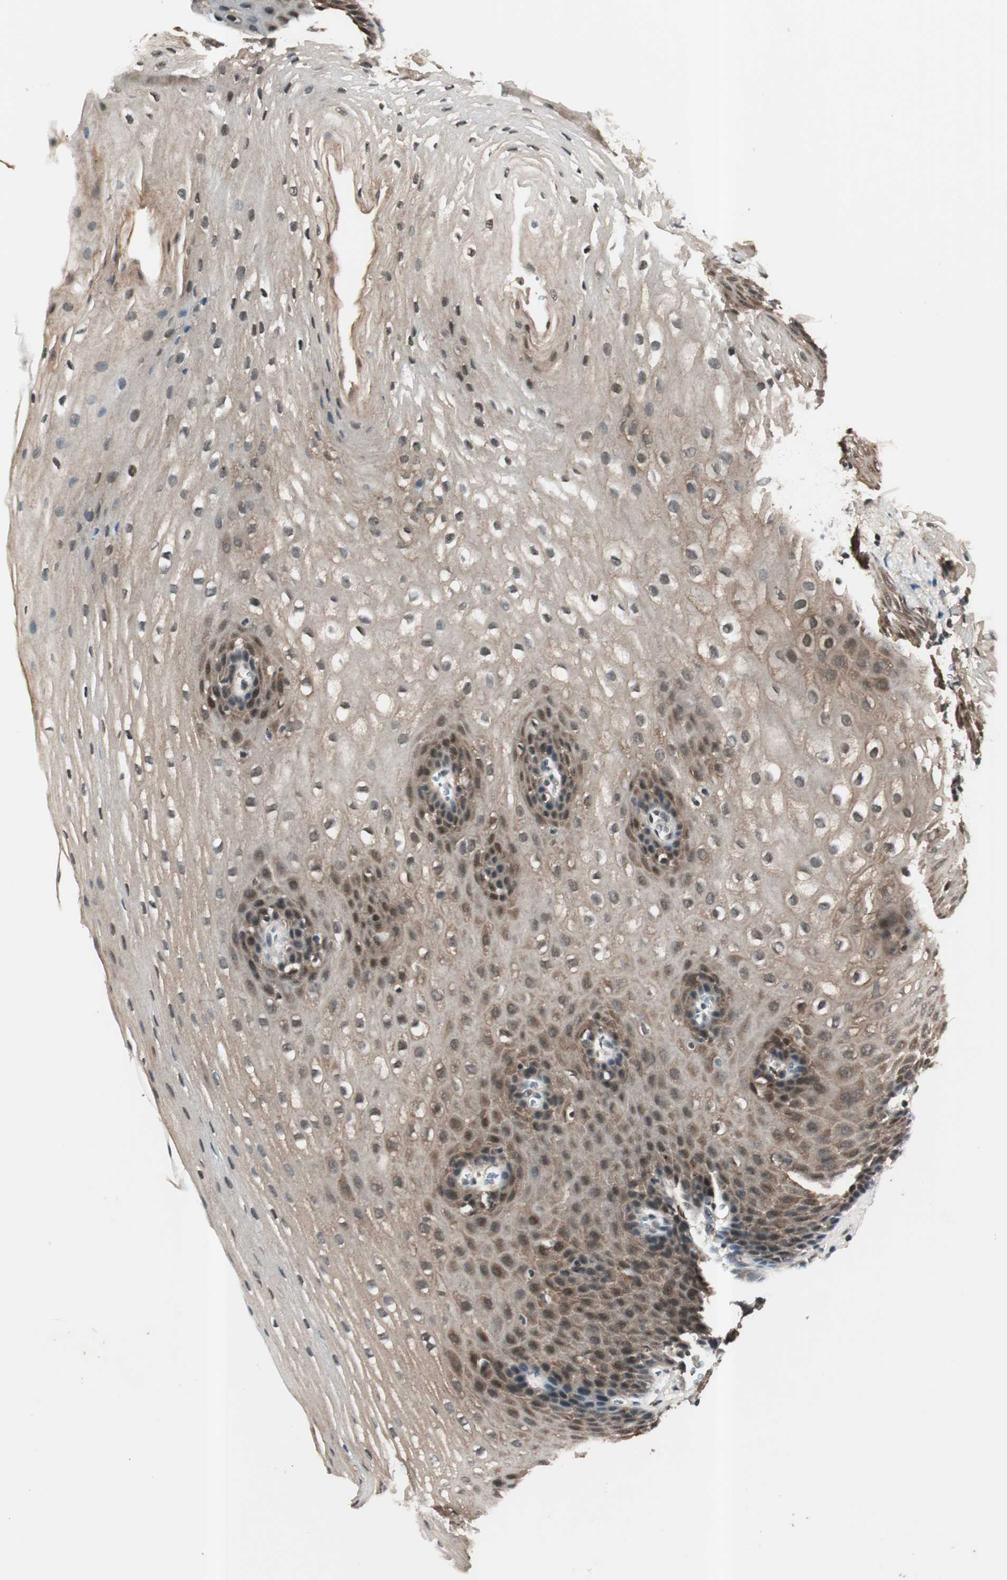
{"staining": {"intensity": "weak", "quantity": "25%-75%", "location": "cytoplasmic/membranous"}, "tissue": "esophagus", "cell_type": "Squamous epithelial cells", "image_type": "normal", "snomed": [{"axis": "morphology", "description": "Normal tissue, NOS"}, {"axis": "topography", "description": "Esophagus"}], "caption": "A high-resolution photomicrograph shows immunohistochemistry (IHC) staining of benign esophagus, which exhibits weak cytoplasmic/membranous staining in about 25%-75% of squamous epithelial cells.", "gene": "NFRKB", "patient": {"sex": "male", "age": 48}}